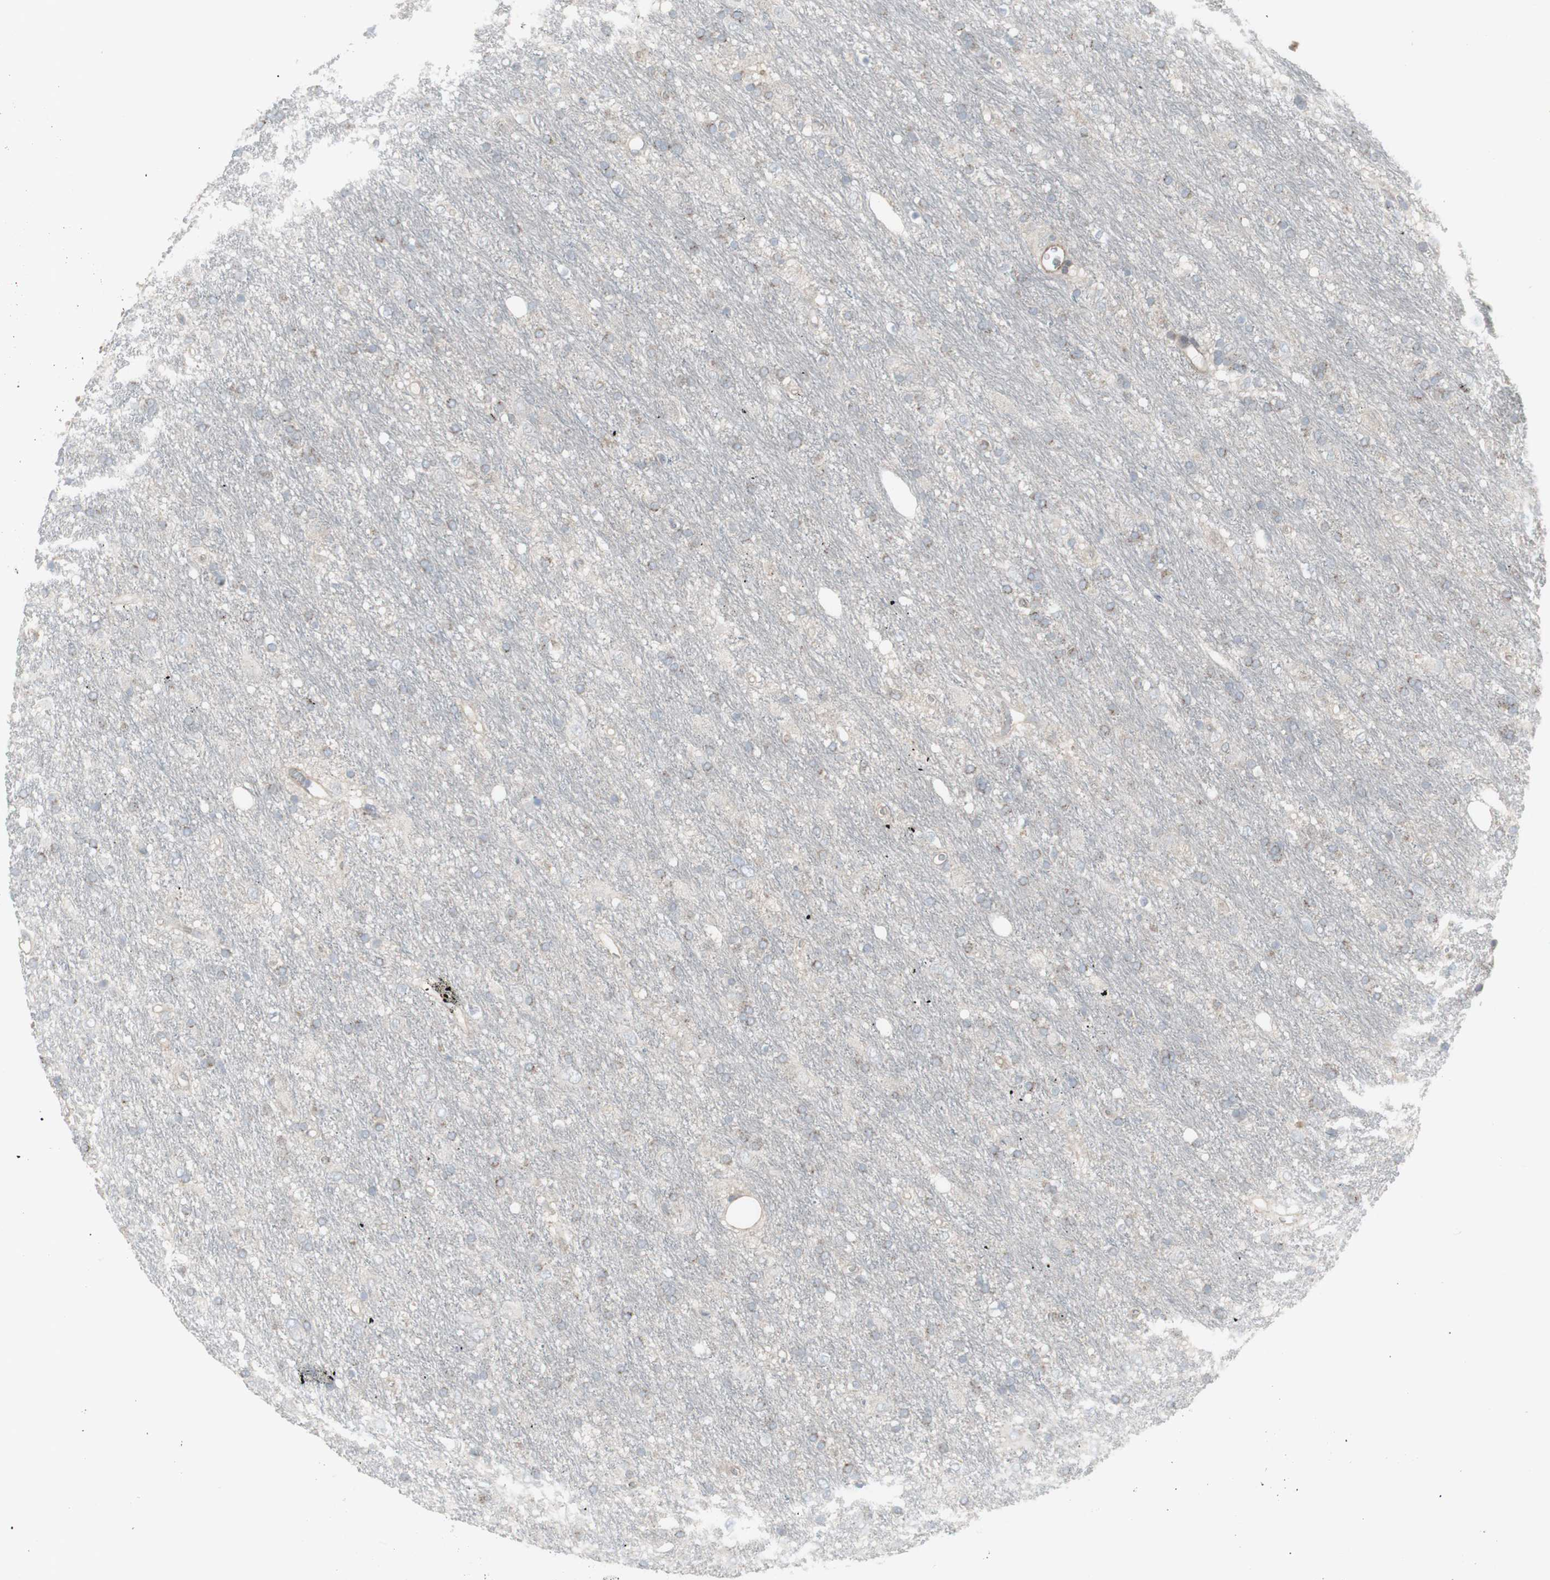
{"staining": {"intensity": "moderate", "quantity": "<25%", "location": "cytoplasmic/membranous"}, "tissue": "glioma", "cell_type": "Tumor cells", "image_type": "cancer", "snomed": [{"axis": "morphology", "description": "Glioma, malignant, Low grade"}, {"axis": "topography", "description": "Brain"}], "caption": "This is a micrograph of IHC staining of malignant low-grade glioma, which shows moderate positivity in the cytoplasmic/membranous of tumor cells.", "gene": "GALNT6", "patient": {"sex": "male", "age": 77}}